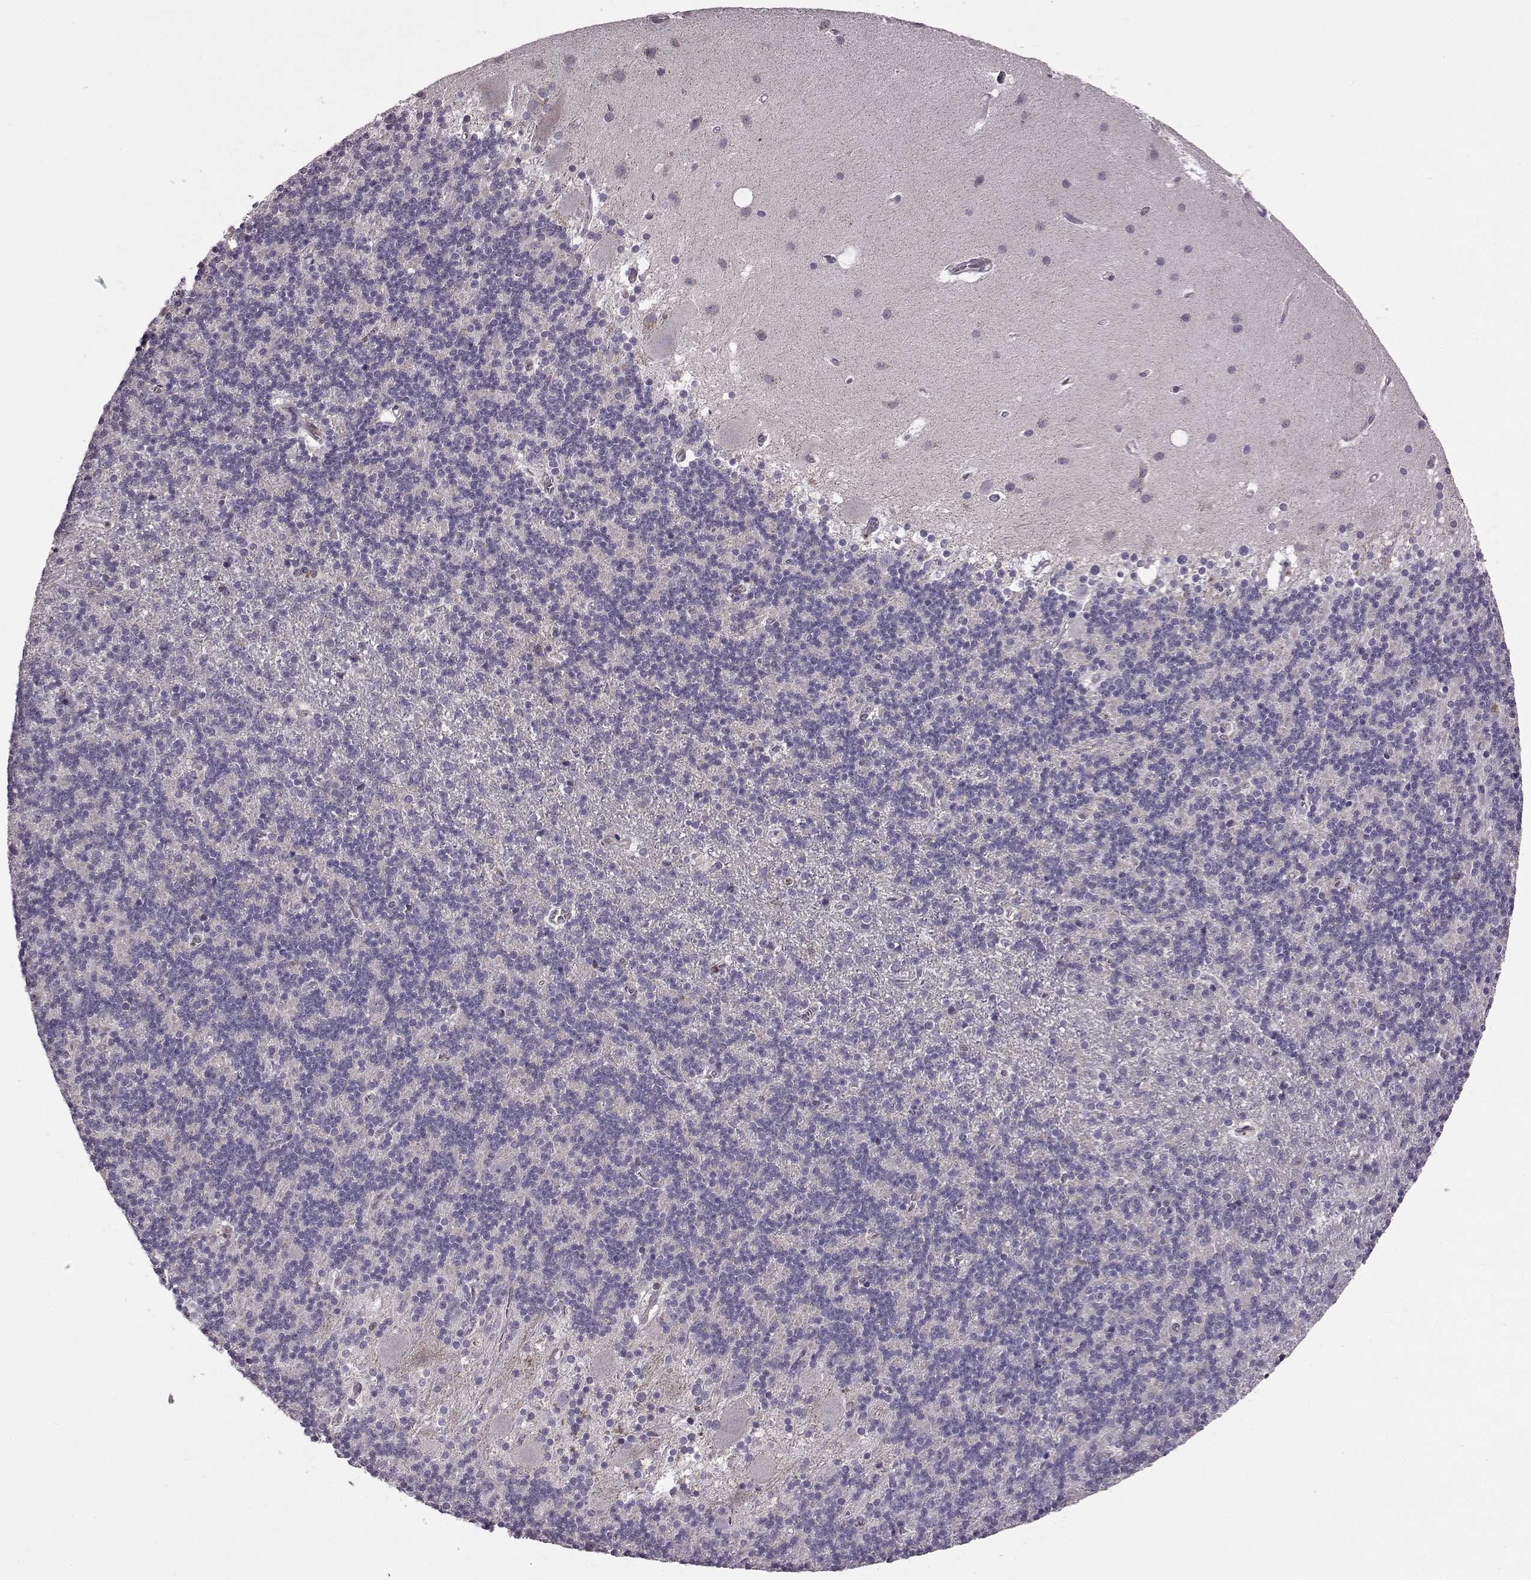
{"staining": {"intensity": "negative", "quantity": "none", "location": "none"}, "tissue": "cerebellum", "cell_type": "Cells in granular layer", "image_type": "normal", "snomed": [{"axis": "morphology", "description": "Normal tissue, NOS"}, {"axis": "topography", "description": "Cerebellum"}], "caption": "The image reveals no staining of cells in granular layer in unremarkable cerebellum. Brightfield microscopy of IHC stained with DAB (3,3'-diaminobenzidine) (brown) and hematoxylin (blue), captured at high magnification.", "gene": "CDC42SE1", "patient": {"sex": "male", "age": 70}}